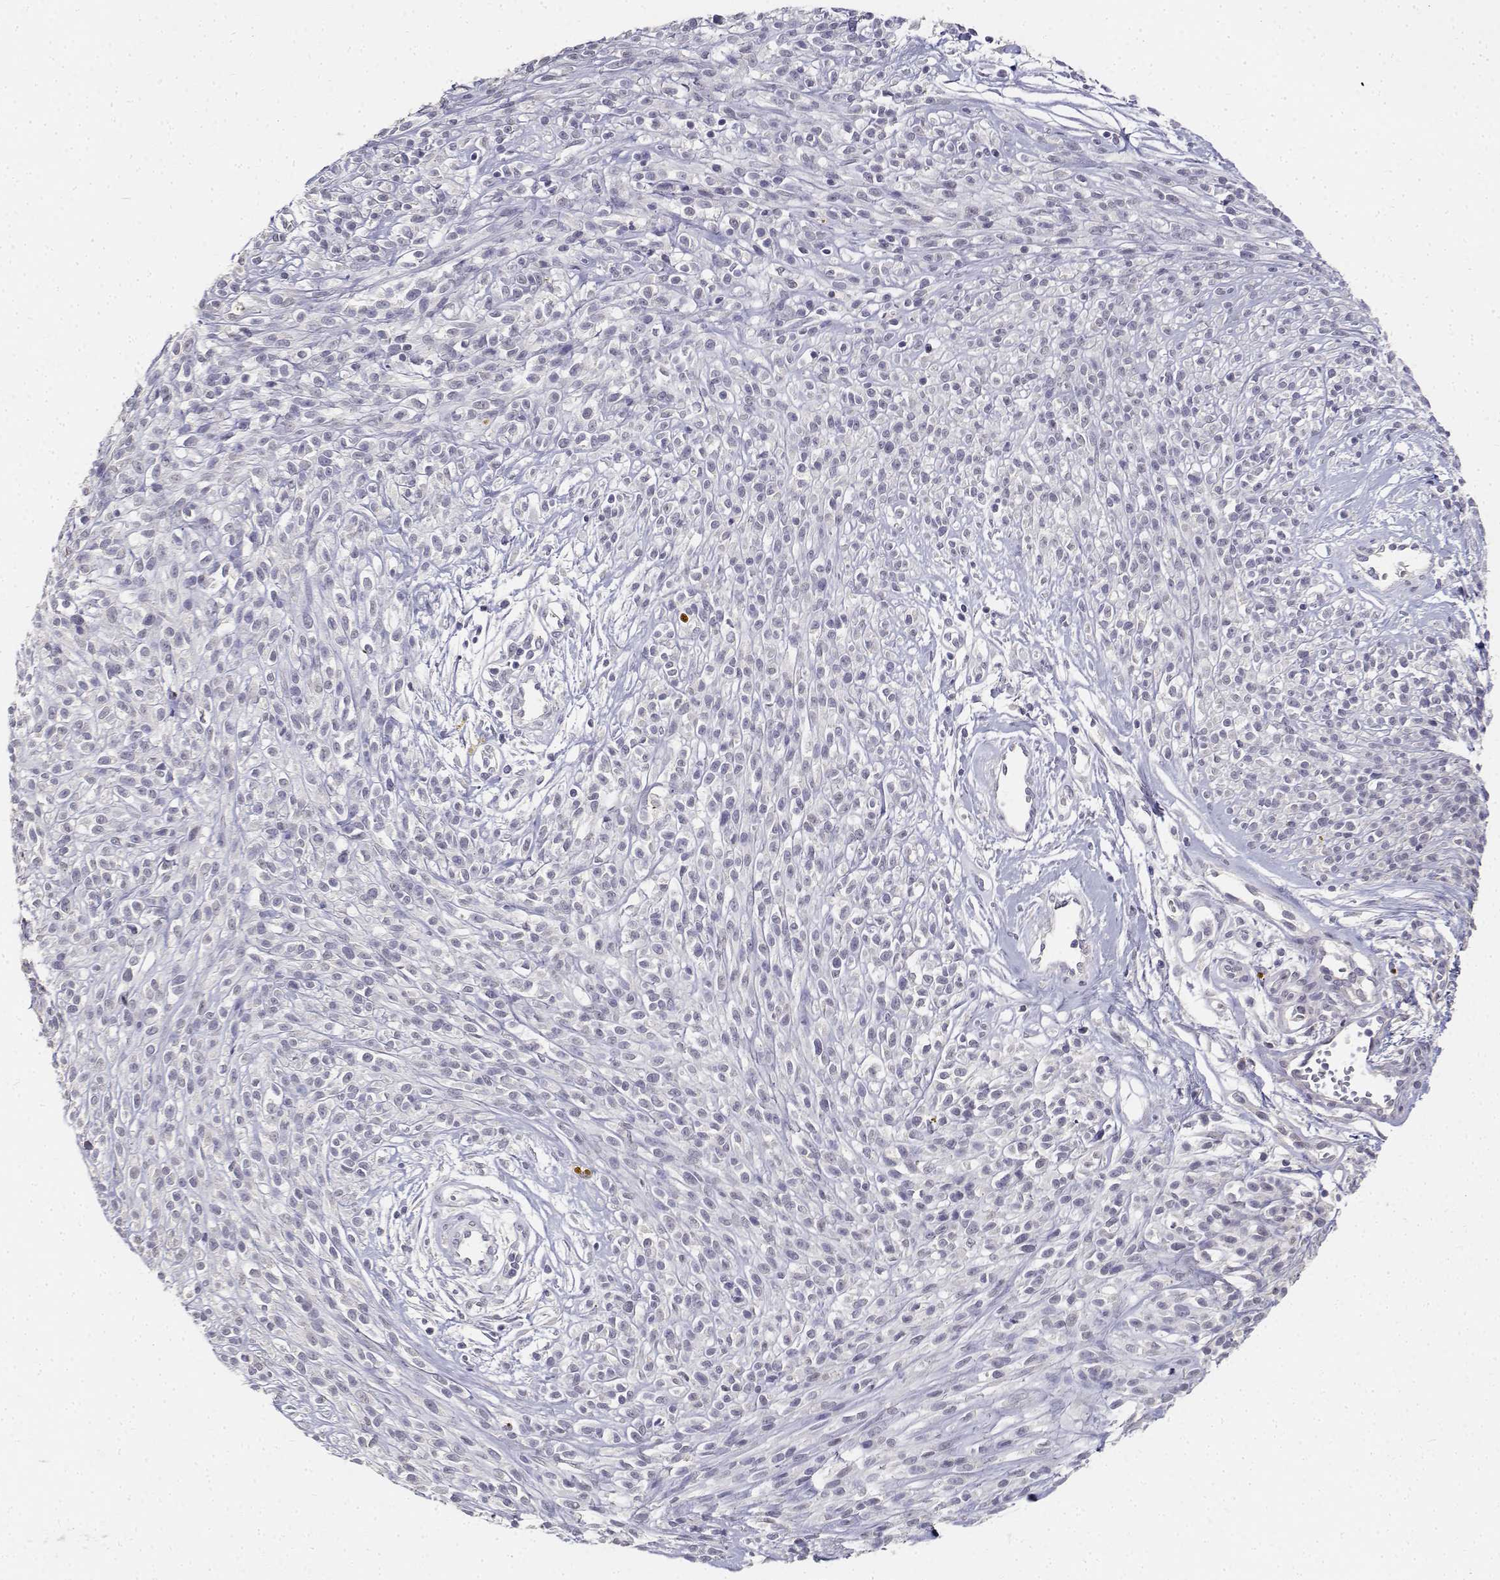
{"staining": {"intensity": "negative", "quantity": "none", "location": "none"}, "tissue": "melanoma", "cell_type": "Tumor cells", "image_type": "cancer", "snomed": [{"axis": "morphology", "description": "Malignant melanoma, NOS"}, {"axis": "topography", "description": "Skin"}, {"axis": "topography", "description": "Skin of trunk"}], "caption": "Tumor cells show no significant positivity in malignant melanoma.", "gene": "PAEP", "patient": {"sex": "male", "age": 74}}